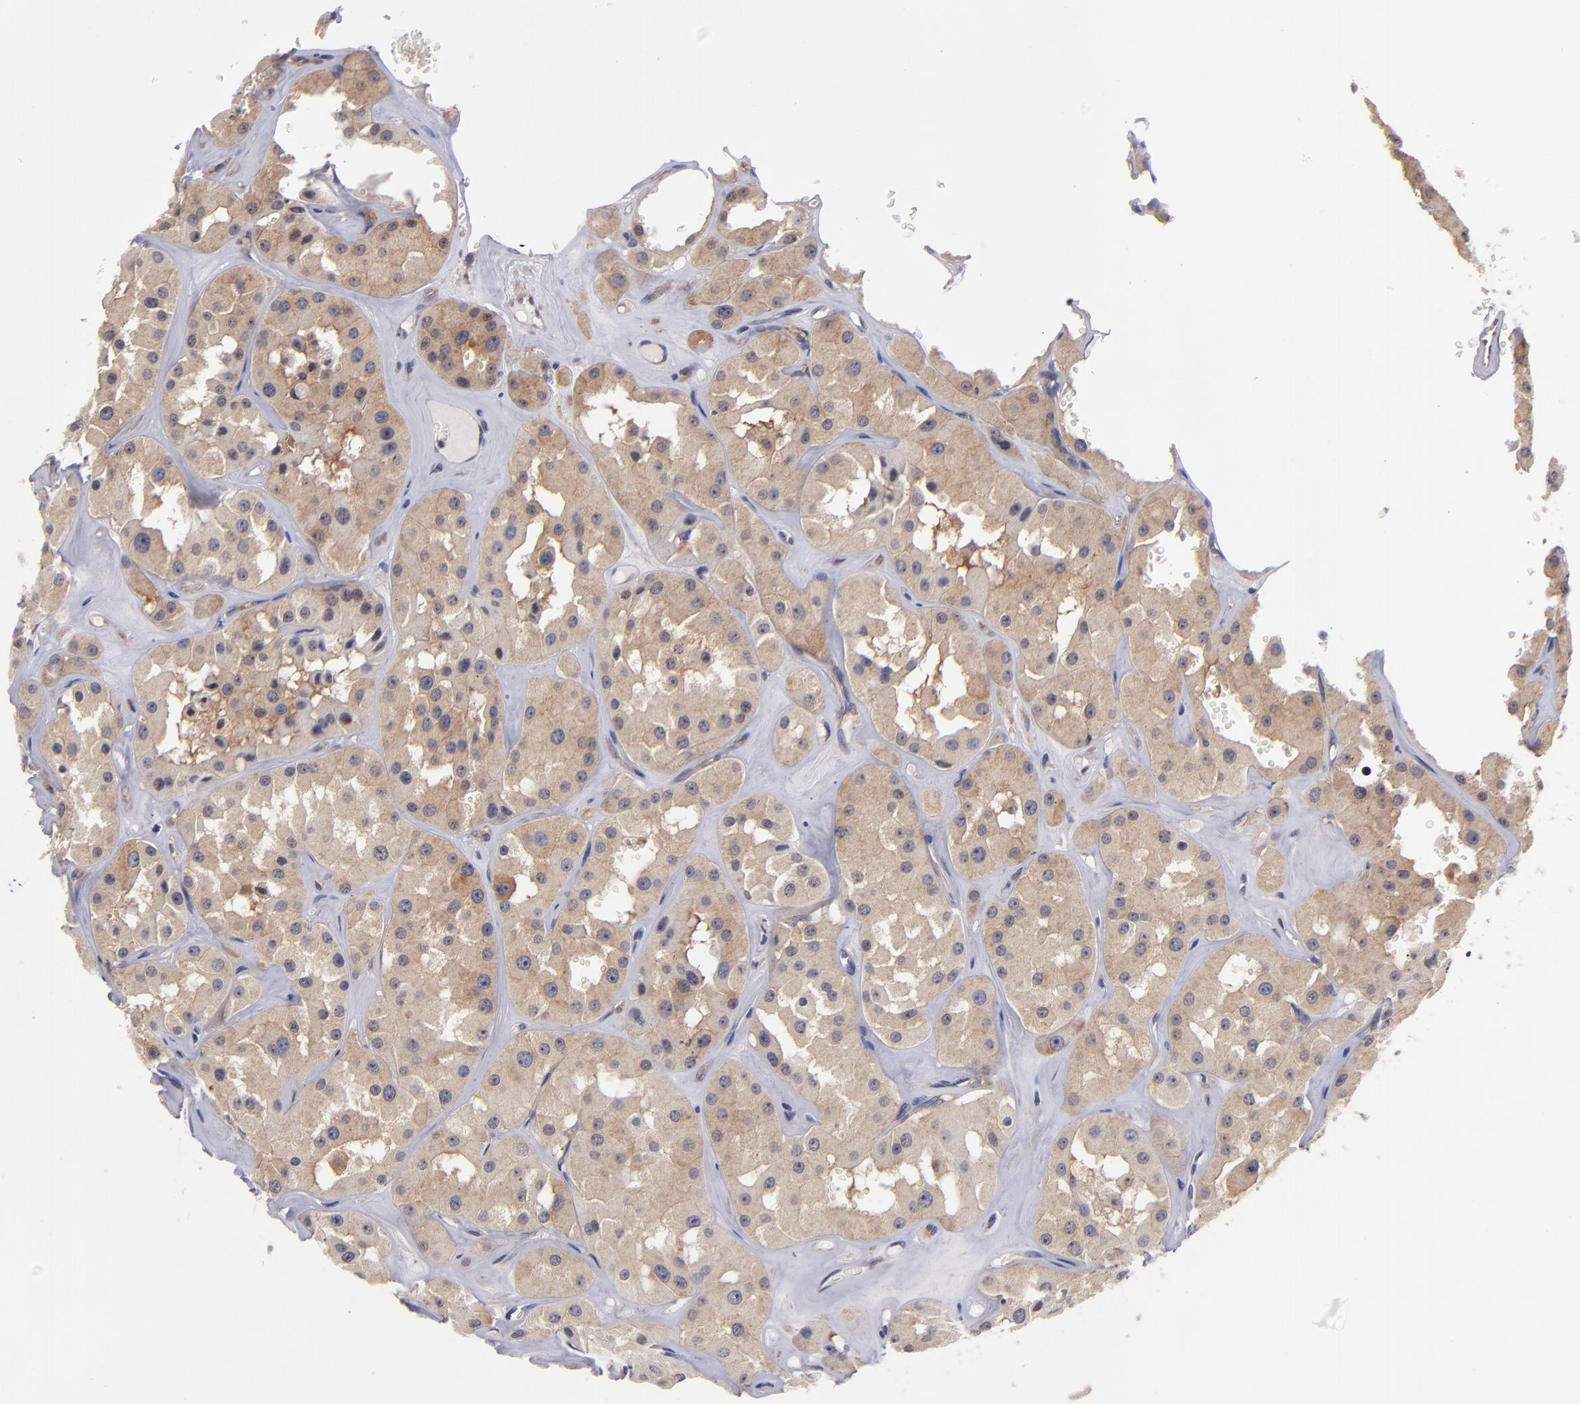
{"staining": {"intensity": "moderate", "quantity": ">75%", "location": "cytoplasmic/membranous"}, "tissue": "renal cancer", "cell_type": "Tumor cells", "image_type": "cancer", "snomed": [{"axis": "morphology", "description": "Adenocarcinoma, uncertain malignant potential"}, {"axis": "topography", "description": "Kidney"}], "caption": "An immunohistochemistry photomicrograph of tumor tissue is shown. Protein staining in brown labels moderate cytoplasmic/membranous positivity in renal adenocarcinoma,  uncertain malignant potential within tumor cells.", "gene": "EIF3L", "patient": {"sex": "male", "age": 63}}